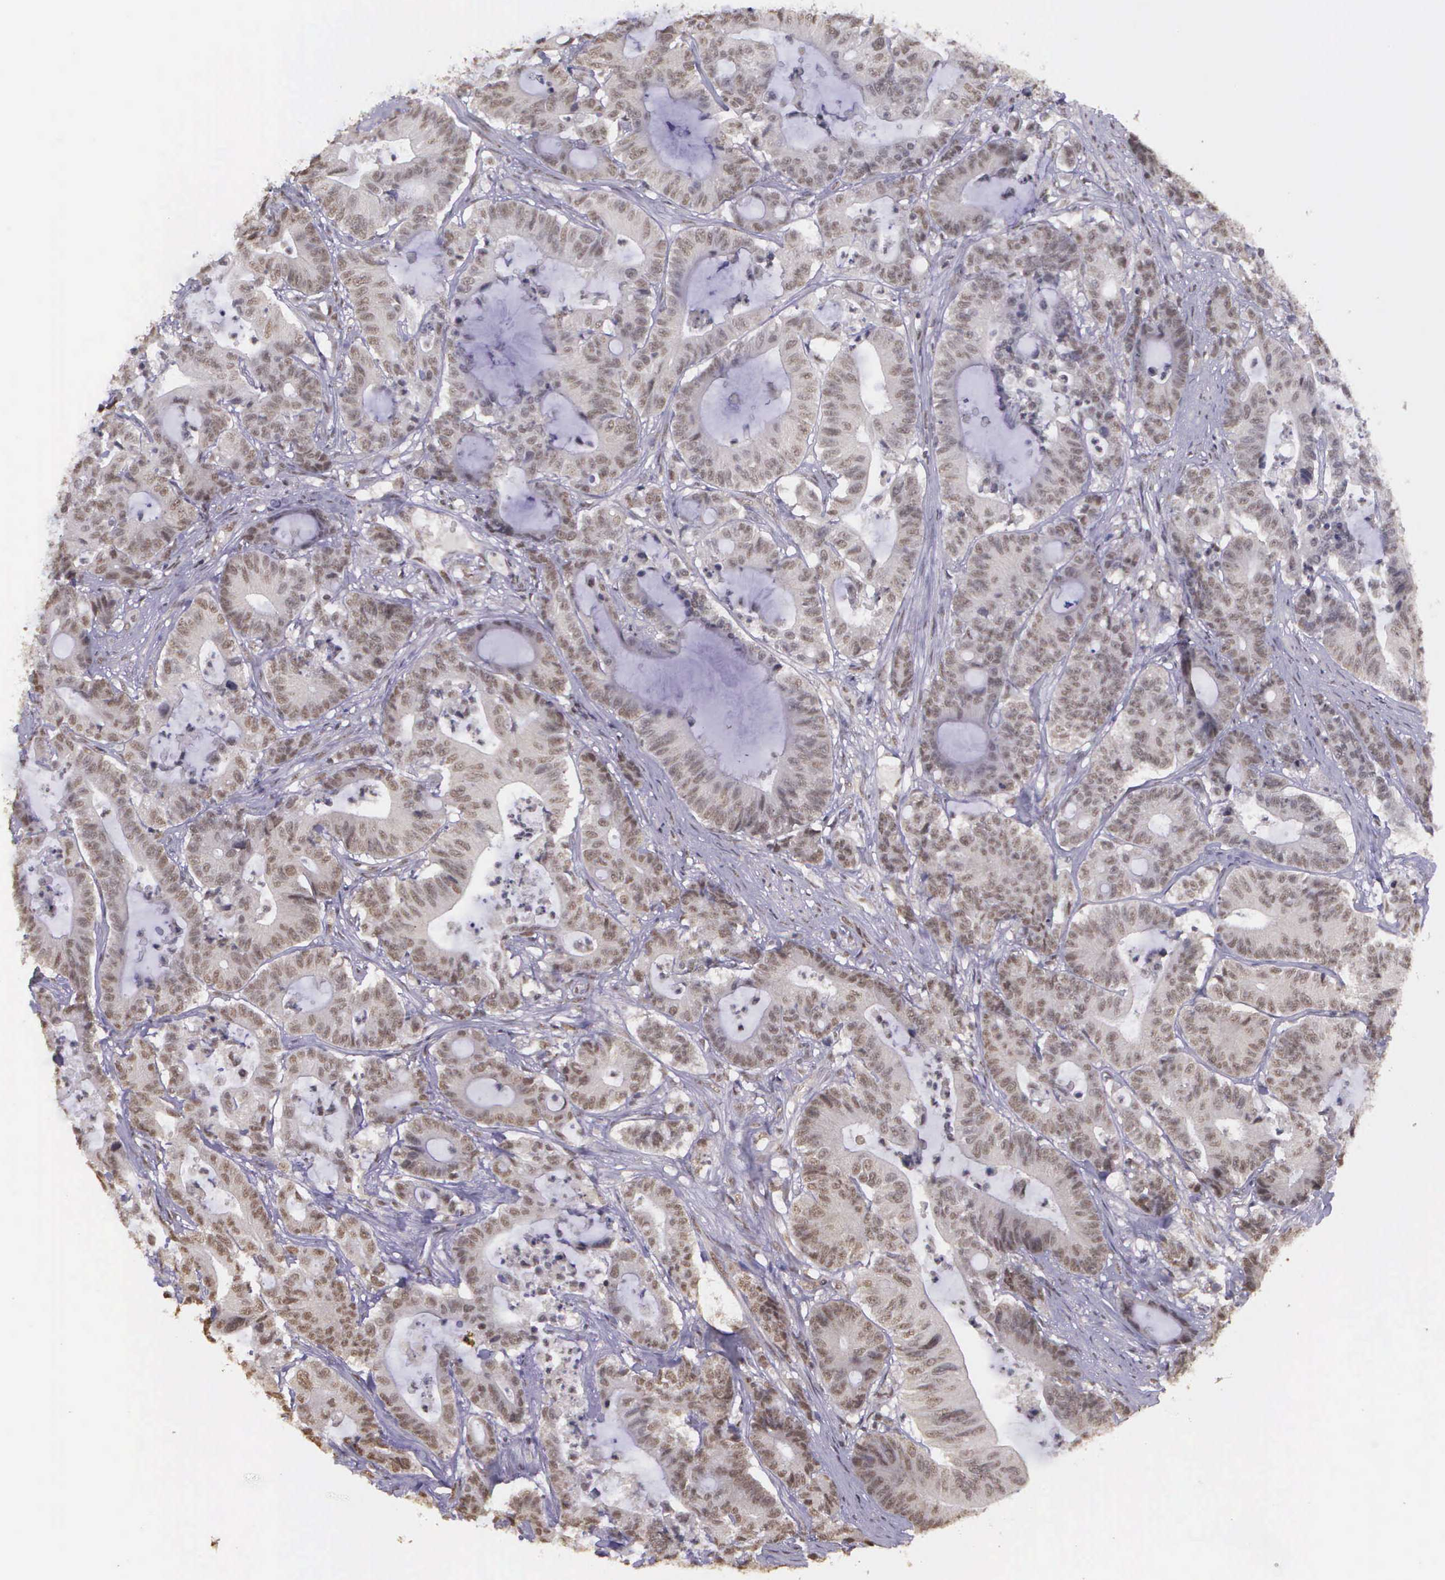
{"staining": {"intensity": "weak", "quantity": ">75%", "location": "nuclear"}, "tissue": "colorectal cancer", "cell_type": "Tumor cells", "image_type": "cancer", "snomed": [{"axis": "morphology", "description": "Adenocarcinoma, NOS"}, {"axis": "topography", "description": "Colon"}], "caption": "Immunohistochemistry (IHC) histopathology image of colorectal adenocarcinoma stained for a protein (brown), which demonstrates low levels of weak nuclear expression in about >75% of tumor cells.", "gene": "ARMCX5", "patient": {"sex": "female", "age": 84}}